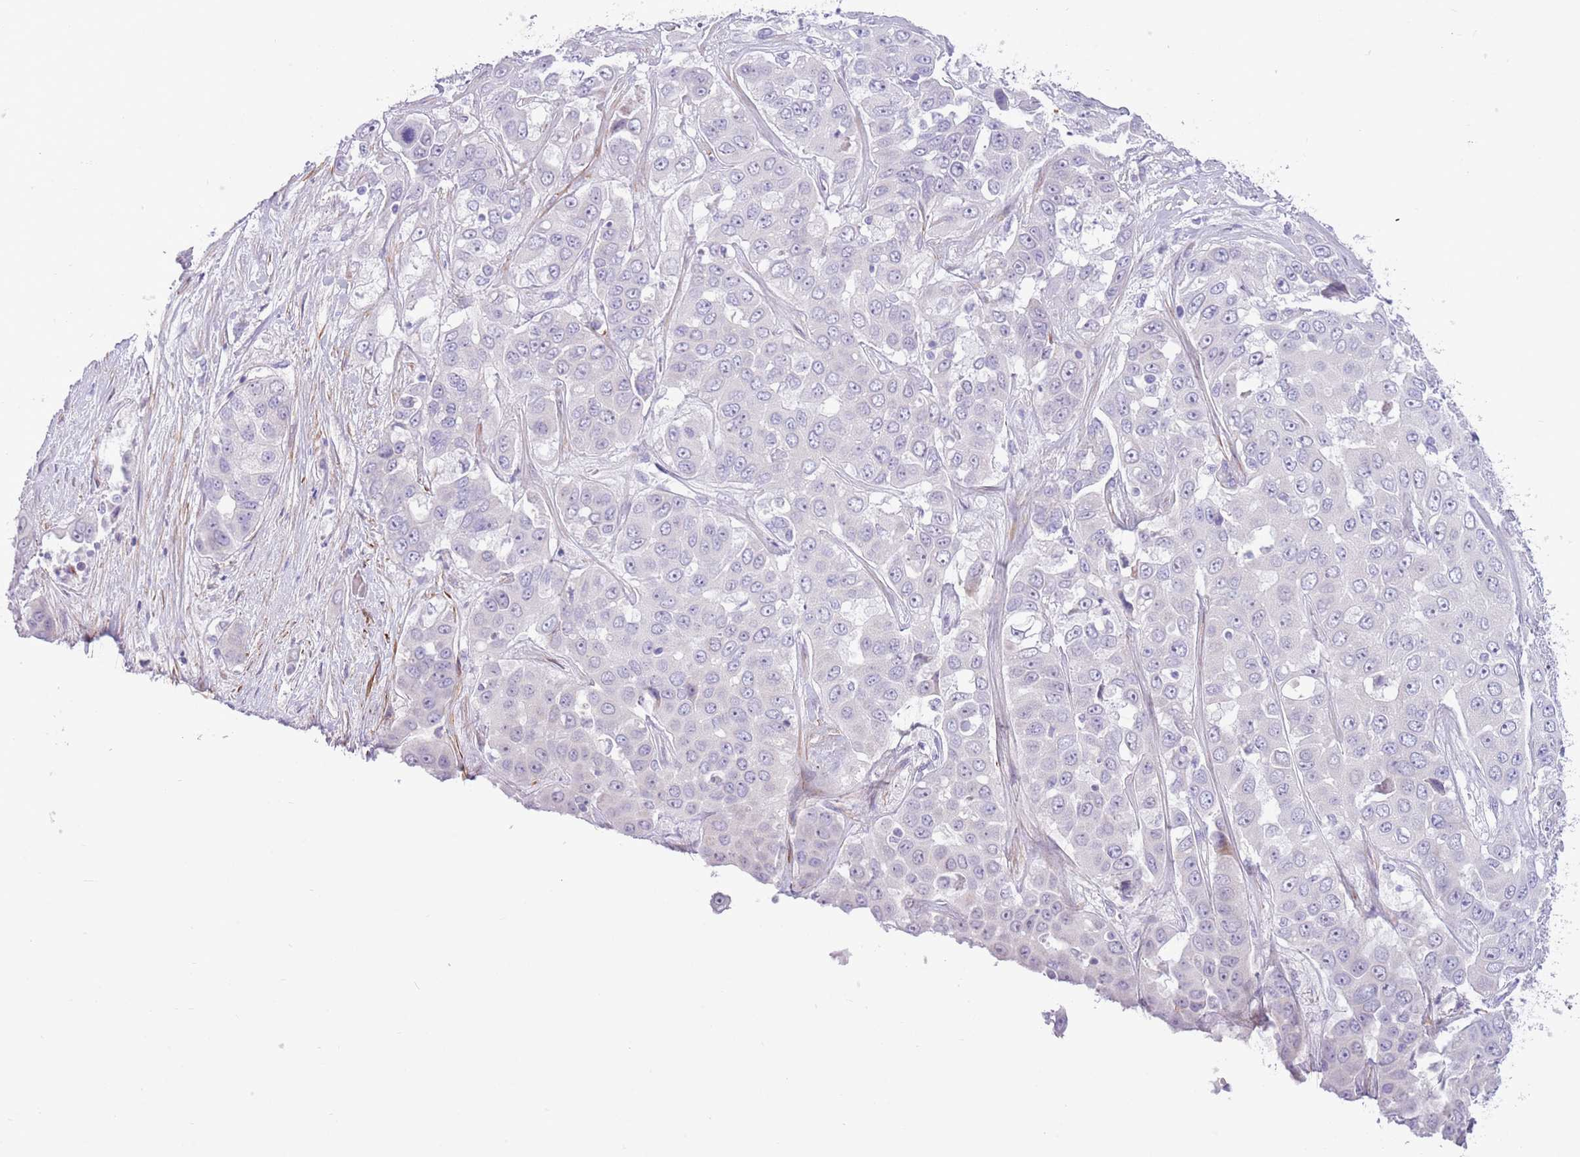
{"staining": {"intensity": "negative", "quantity": "none", "location": "none"}, "tissue": "liver cancer", "cell_type": "Tumor cells", "image_type": "cancer", "snomed": [{"axis": "morphology", "description": "Cholangiocarcinoma"}, {"axis": "topography", "description": "Liver"}], "caption": "Immunohistochemistry photomicrograph of human cholangiocarcinoma (liver) stained for a protein (brown), which displays no positivity in tumor cells.", "gene": "ZC4H2", "patient": {"sex": "female", "age": 52}}